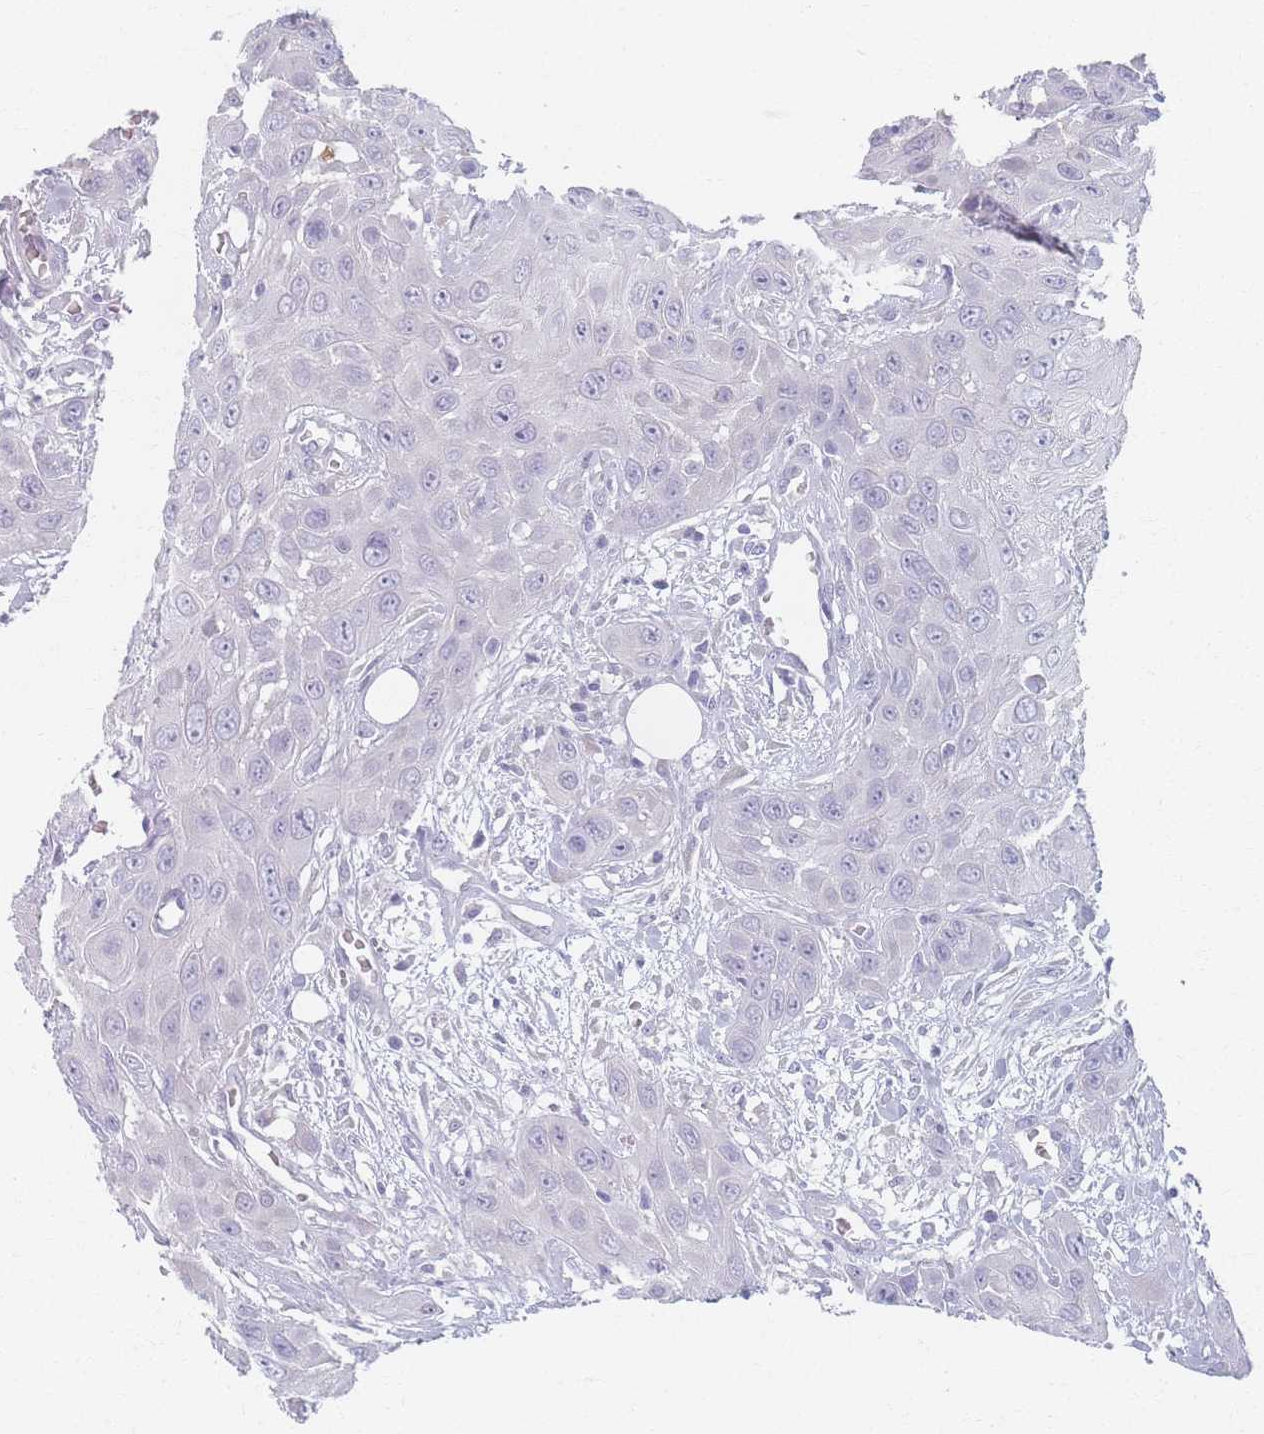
{"staining": {"intensity": "negative", "quantity": "none", "location": "none"}, "tissue": "head and neck cancer", "cell_type": "Tumor cells", "image_type": "cancer", "snomed": [{"axis": "morphology", "description": "Squamous cell carcinoma, NOS"}, {"axis": "topography", "description": "Head-Neck"}], "caption": "An IHC image of head and neck cancer (squamous cell carcinoma) is shown. There is no staining in tumor cells of head and neck cancer (squamous cell carcinoma). Nuclei are stained in blue.", "gene": "PIGM", "patient": {"sex": "male", "age": 81}}